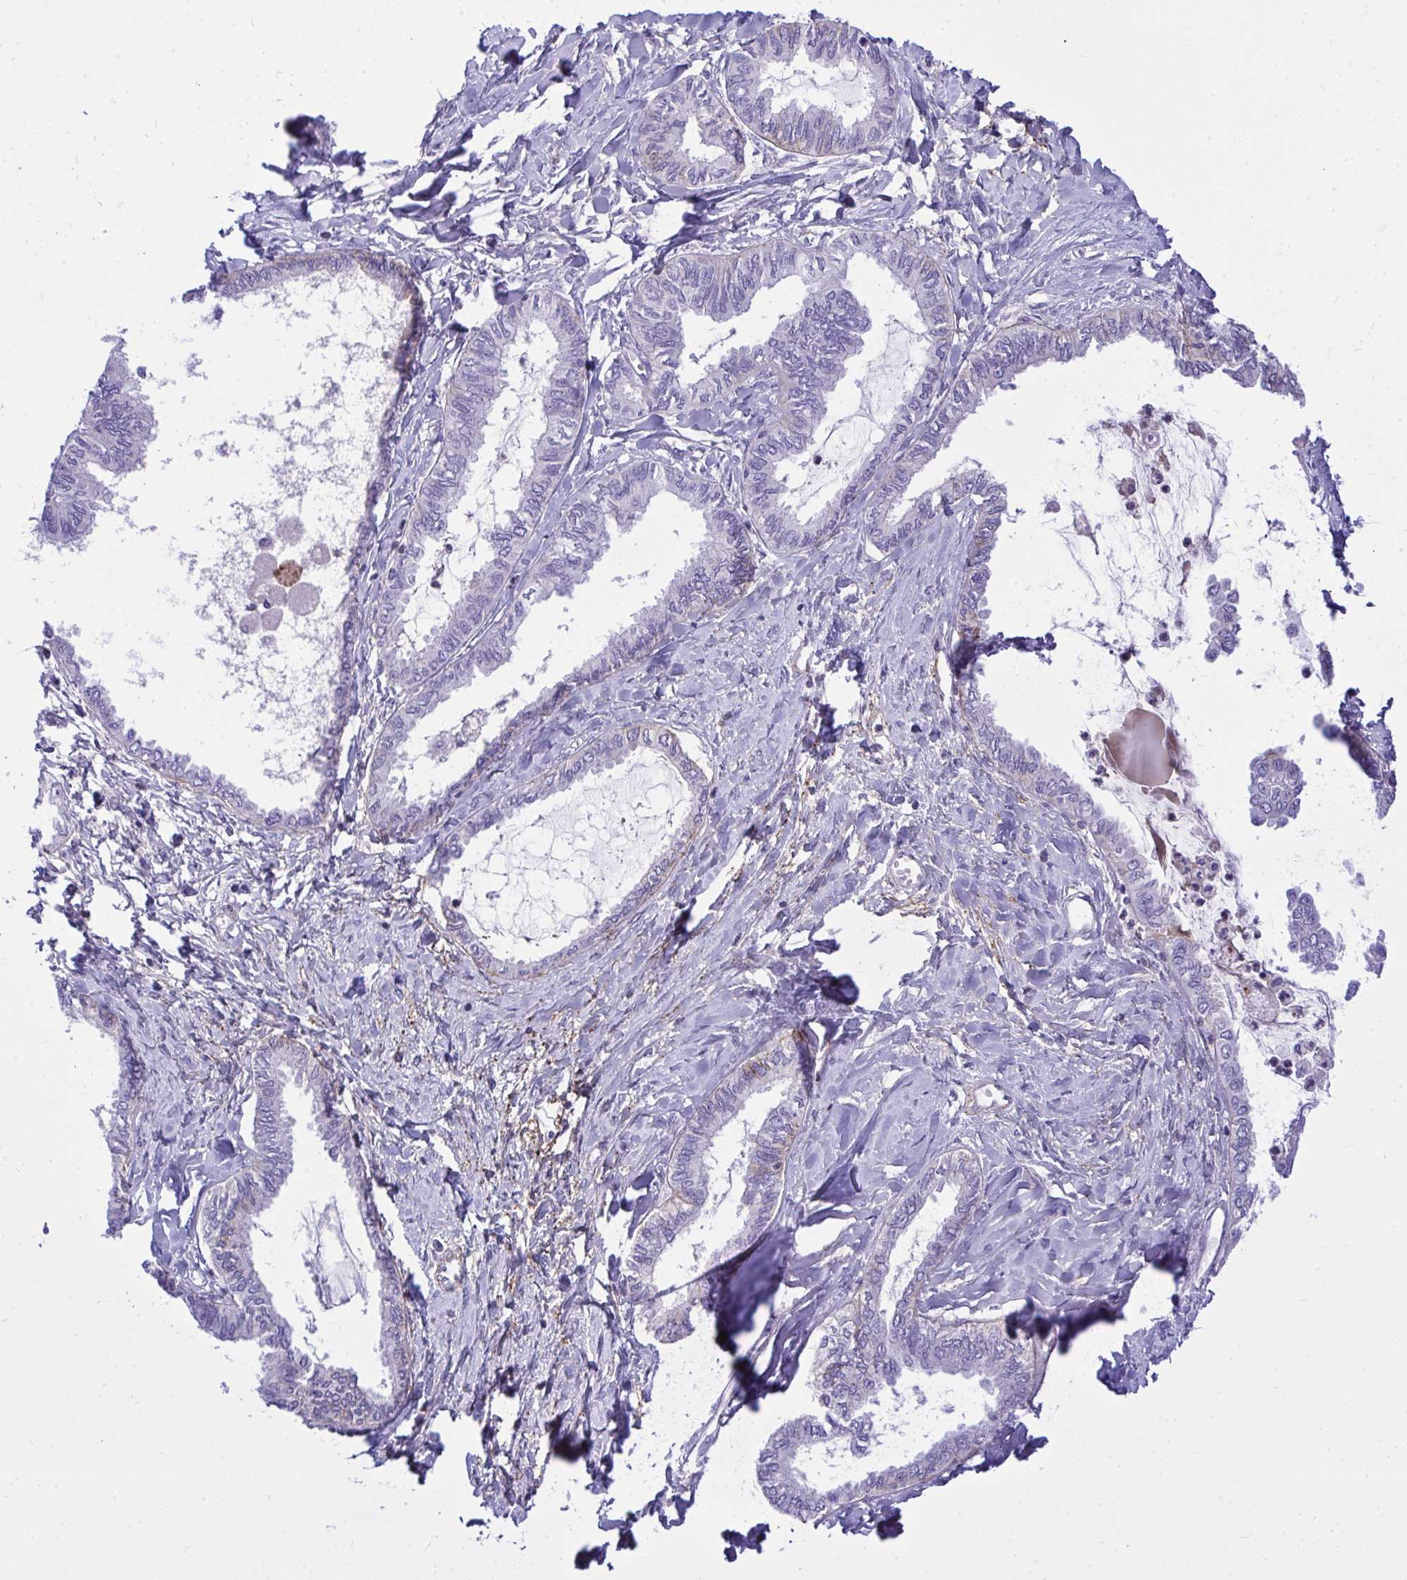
{"staining": {"intensity": "negative", "quantity": "none", "location": "none"}, "tissue": "ovarian cancer", "cell_type": "Tumor cells", "image_type": "cancer", "snomed": [{"axis": "morphology", "description": "Carcinoma, endometroid"}, {"axis": "topography", "description": "Ovary"}], "caption": "Immunohistochemical staining of ovarian endometroid carcinoma demonstrates no significant positivity in tumor cells.", "gene": "HRG", "patient": {"sex": "female", "age": 70}}